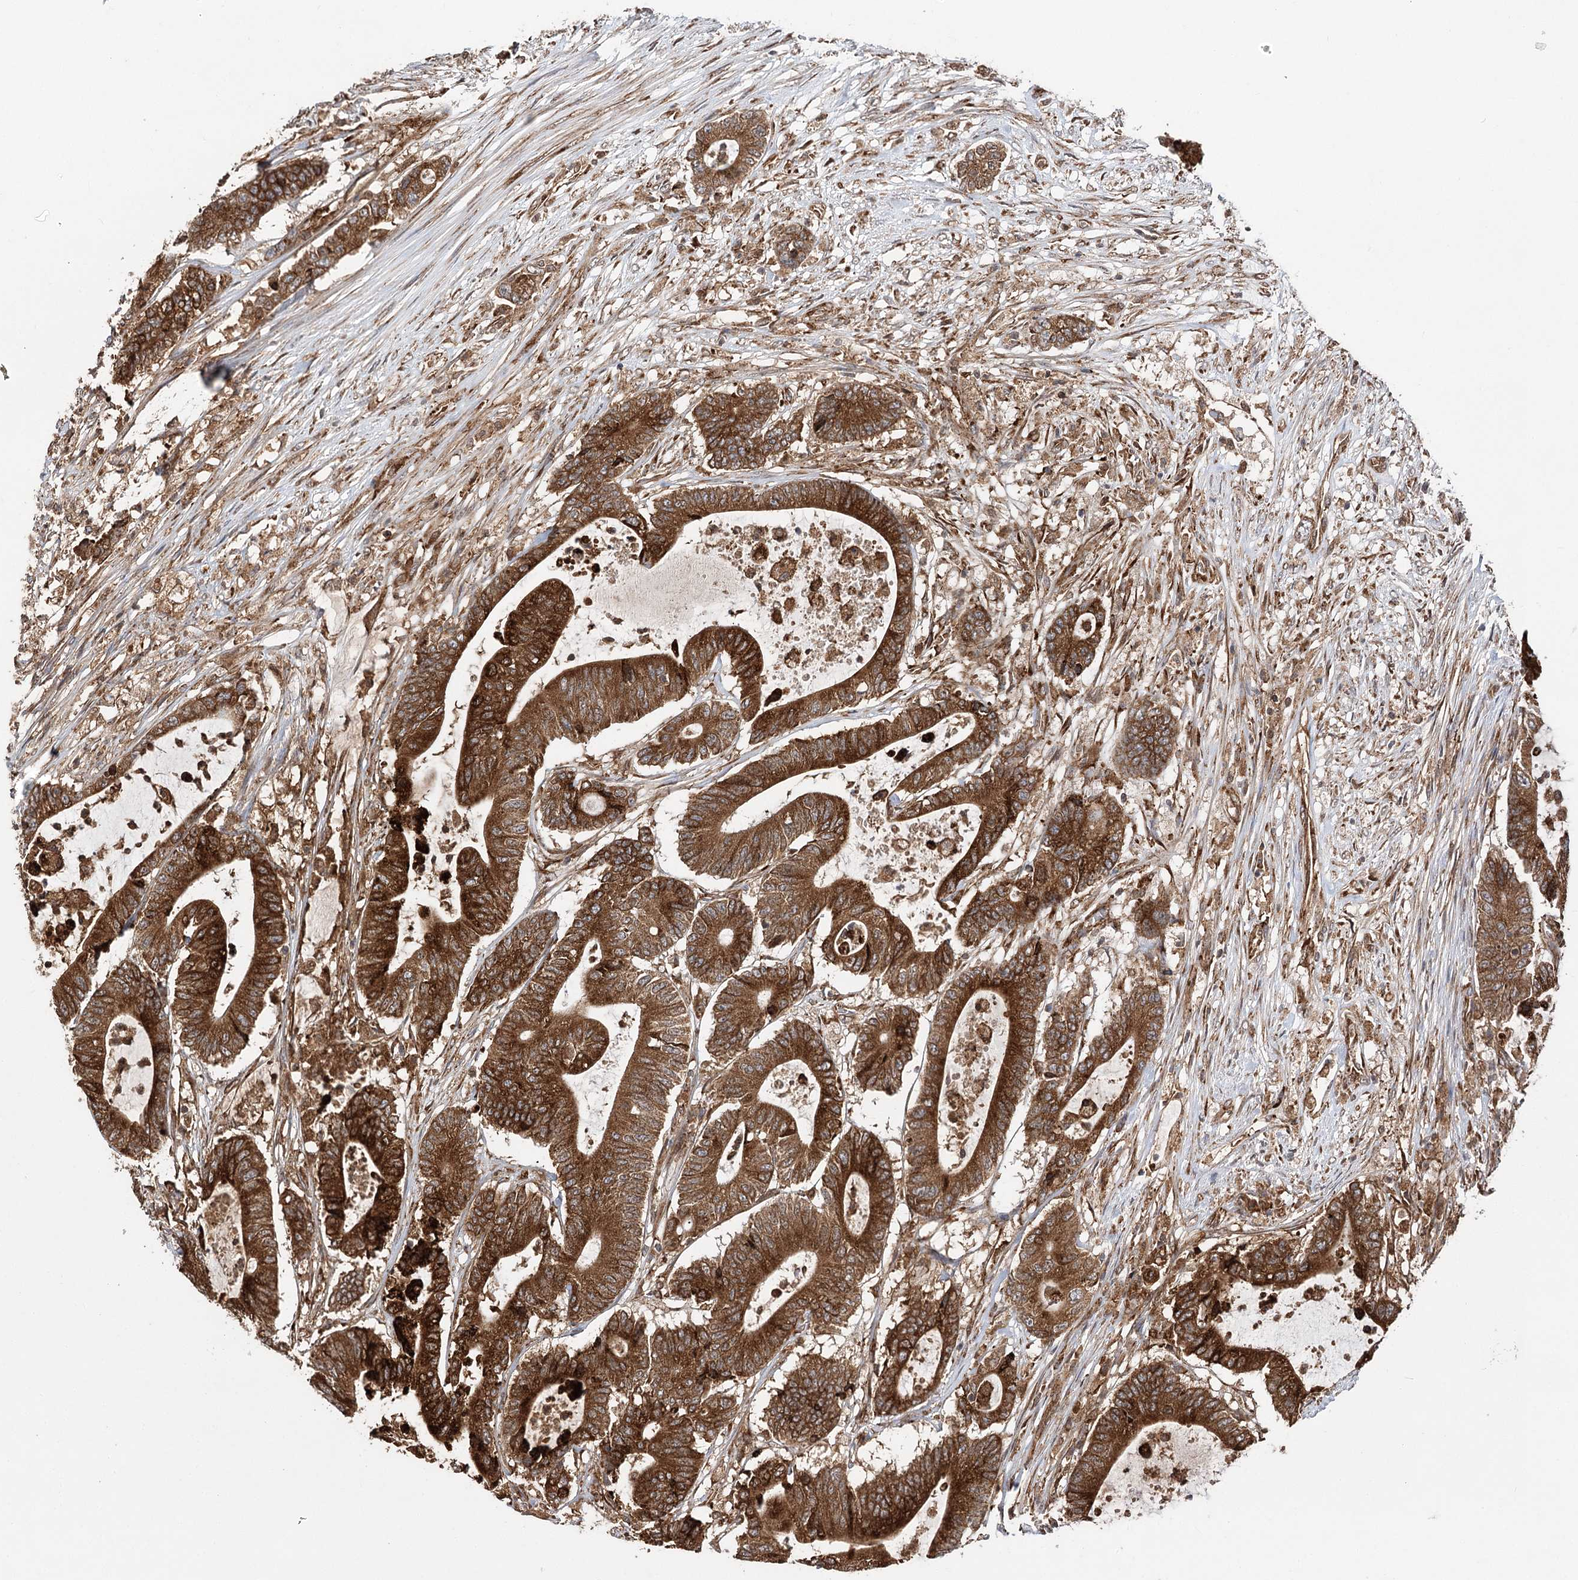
{"staining": {"intensity": "strong", "quantity": ">75%", "location": "cytoplasmic/membranous"}, "tissue": "colorectal cancer", "cell_type": "Tumor cells", "image_type": "cancer", "snomed": [{"axis": "morphology", "description": "Adenocarcinoma, NOS"}, {"axis": "topography", "description": "Colon"}], "caption": "Colorectal adenocarcinoma stained with DAB (3,3'-diaminobenzidine) immunohistochemistry shows high levels of strong cytoplasmic/membranous expression in approximately >75% of tumor cells. (Brightfield microscopy of DAB IHC at high magnification).", "gene": "DNAJB14", "patient": {"sex": "female", "age": 84}}